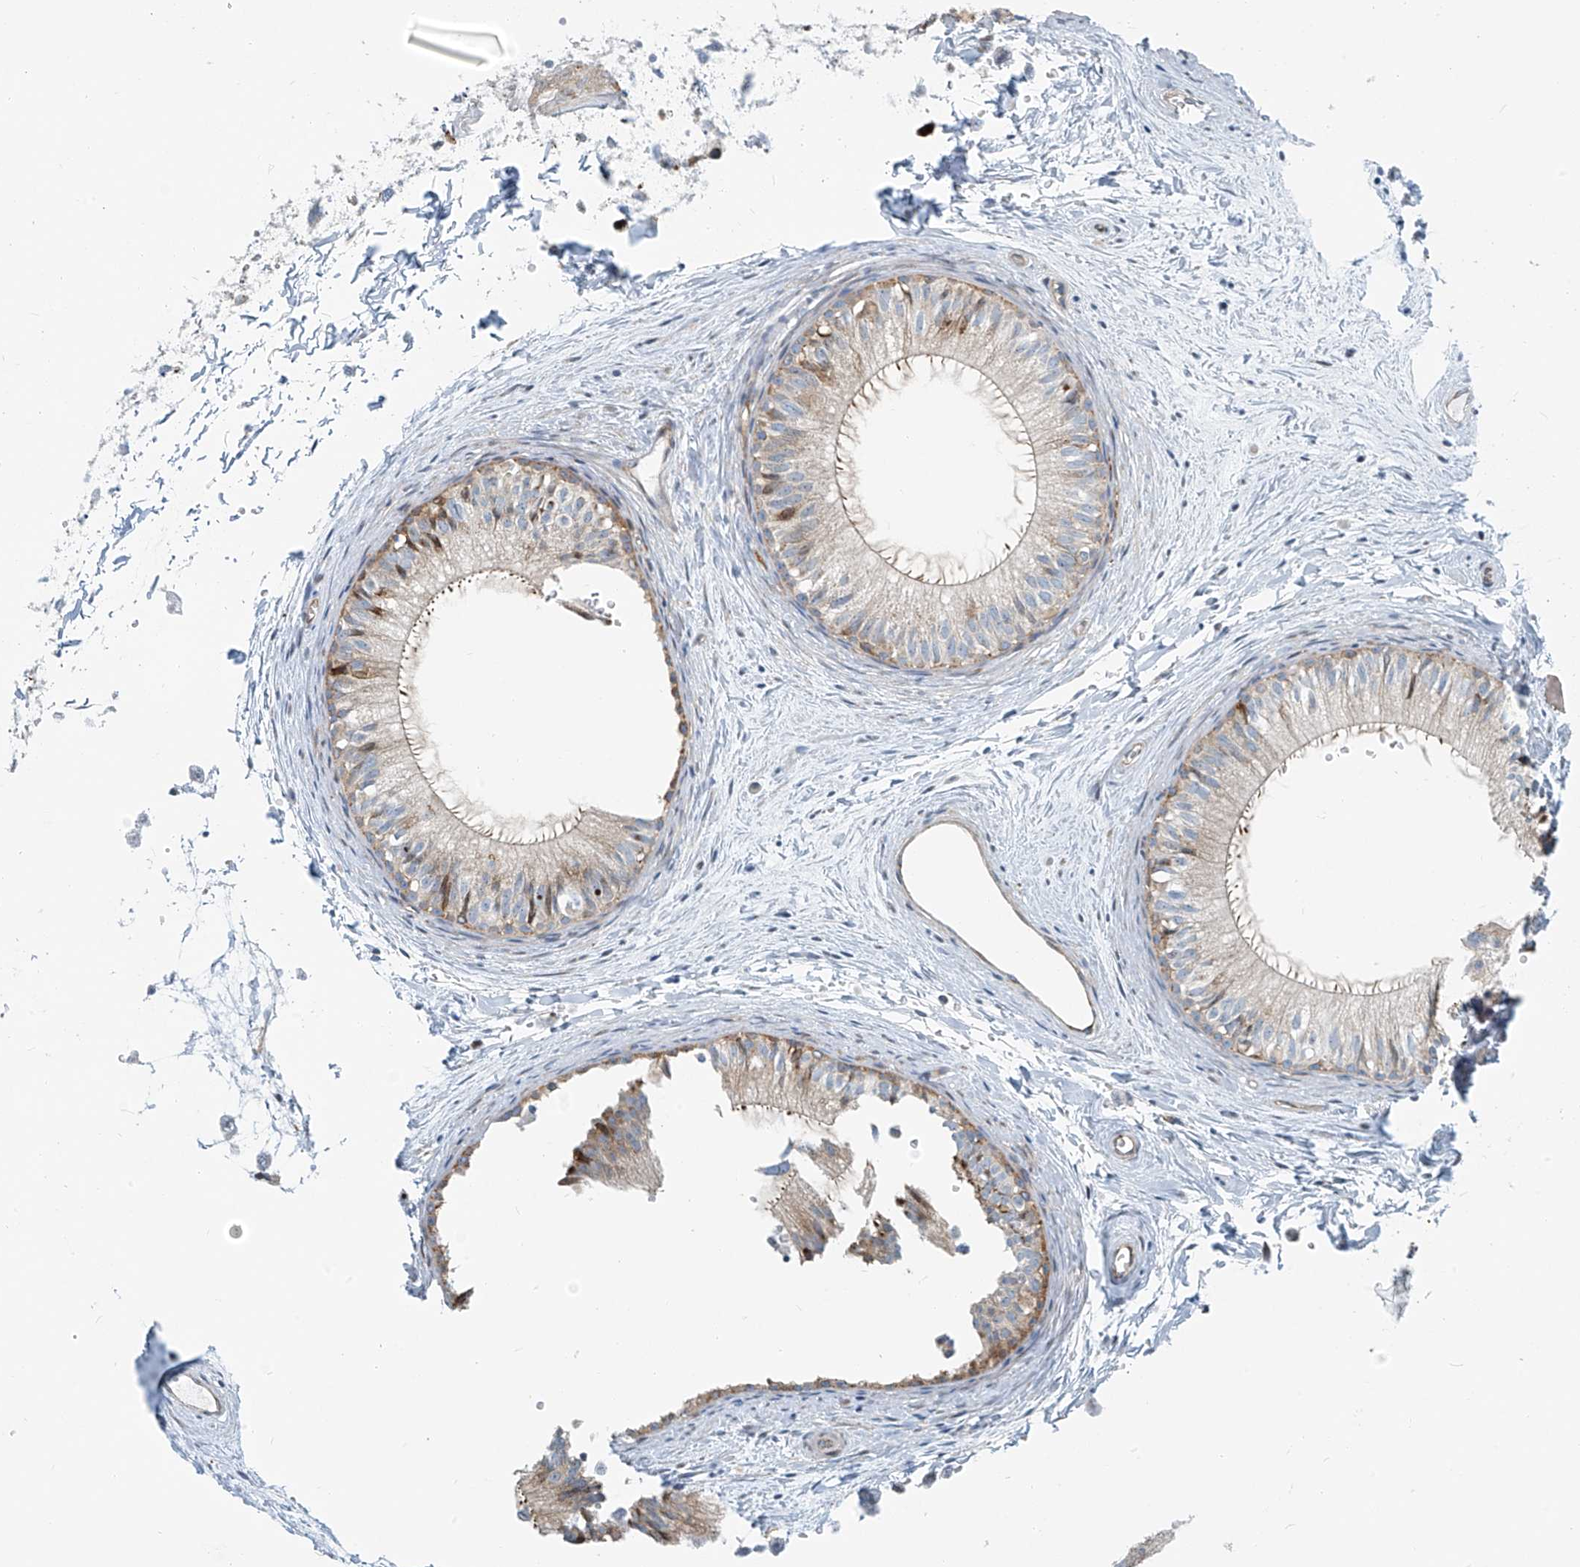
{"staining": {"intensity": "moderate", "quantity": "25%-75%", "location": "cytoplasmic/membranous"}, "tissue": "epididymis", "cell_type": "Glandular cells", "image_type": "normal", "snomed": [{"axis": "morphology", "description": "Normal tissue, NOS"}, {"axis": "topography", "description": "Epididymis"}], "caption": "Brown immunohistochemical staining in unremarkable epididymis demonstrates moderate cytoplasmic/membranous positivity in approximately 25%-75% of glandular cells.", "gene": "HIC2", "patient": {"sex": "male", "age": 34}}